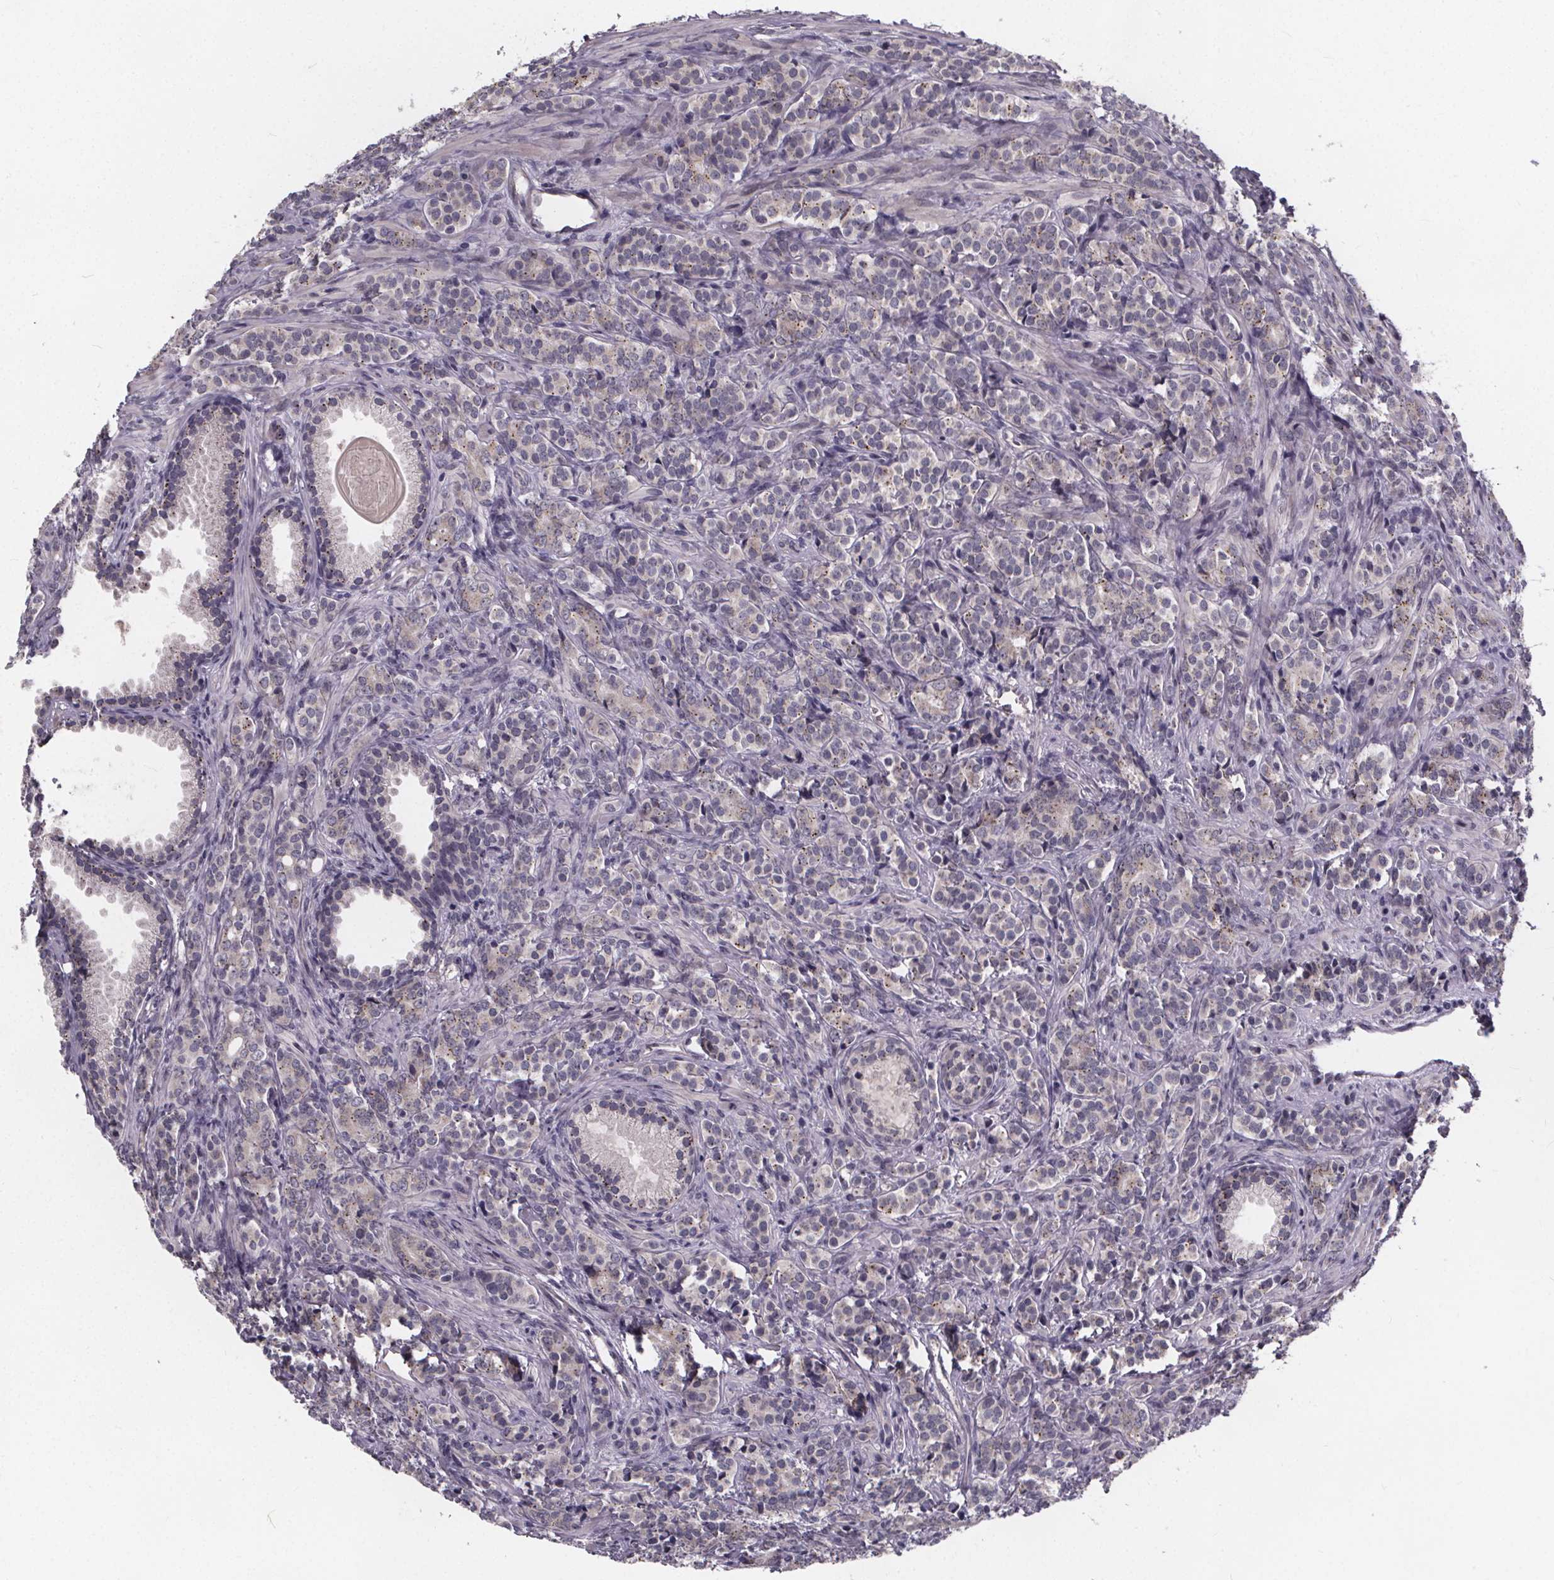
{"staining": {"intensity": "moderate", "quantity": "25%-75%", "location": "cytoplasmic/membranous"}, "tissue": "prostate cancer", "cell_type": "Tumor cells", "image_type": "cancer", "snomed": [{"axis": "morphology", "description": "Adenocarcinoma, High grade"}, {"axis": "topography", "description": "Prostate"}], "caption": "Protein staining shows moderate cytoplasmic/membranous positivity in about 25%-75% of tumor cells in prostate cancer.", "gene": "FAM181B", "patient": {"sex": "male", "age": 84}}